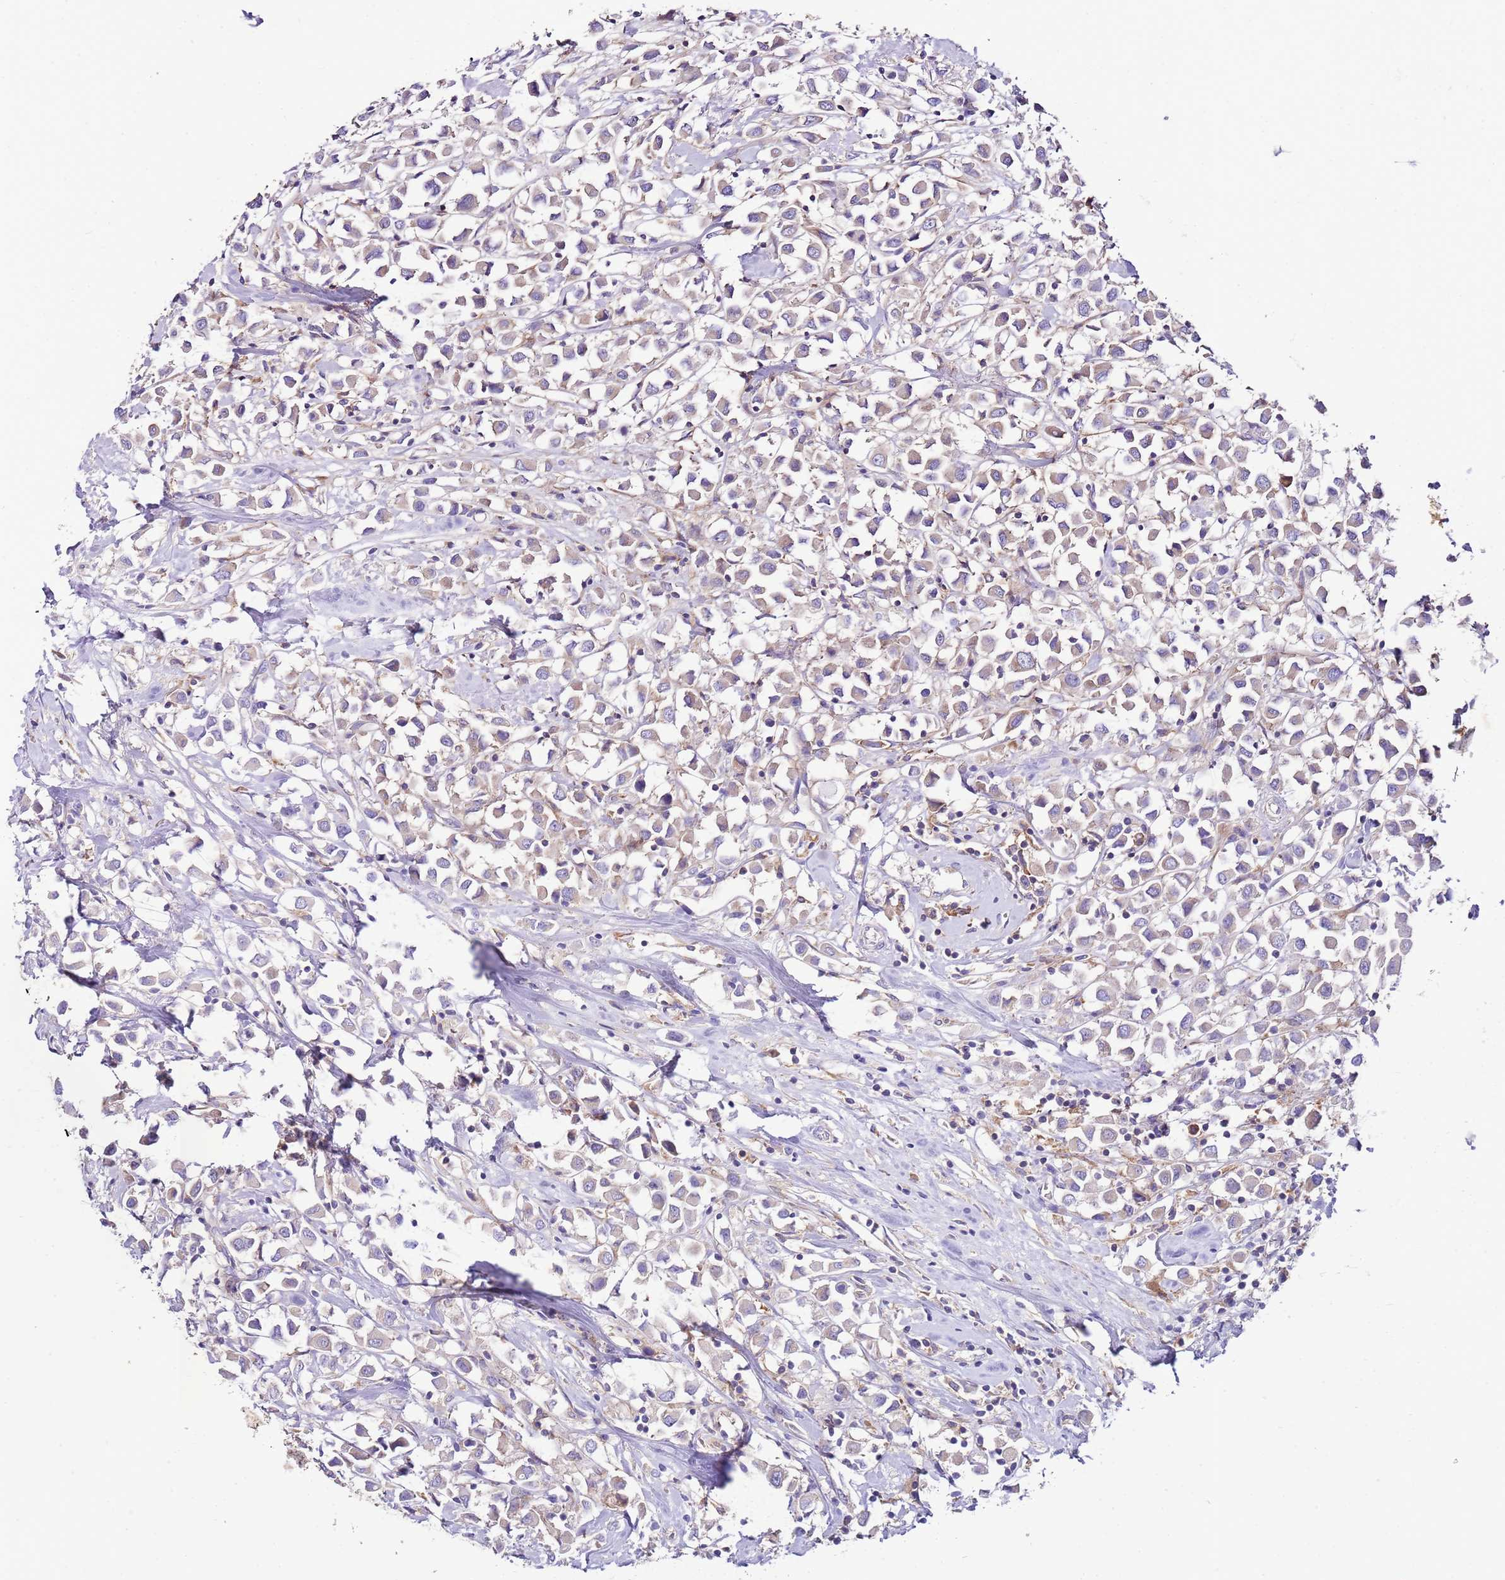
{"staining": {"intensity": "weak", "quantity": ">75%", "location": "cytoplasmic/membranous"}, "tissue": "breast cancer", "cell_type": "Tumor cells", "image_type": "cancer", "snomed": [{"axis": "morphology", "description": "Duct carcinoma"}, {"axis": "topography", "description": "Breast"}], "caption": "The micrograph shows a brown stain indicating the presence of a protein in the cytoplasmic/membranous of tumor cells in breast cancer (invasive ductal carcinoma).", "gene": "RPS10", "patient": {"sex": "female", "age": 61}}